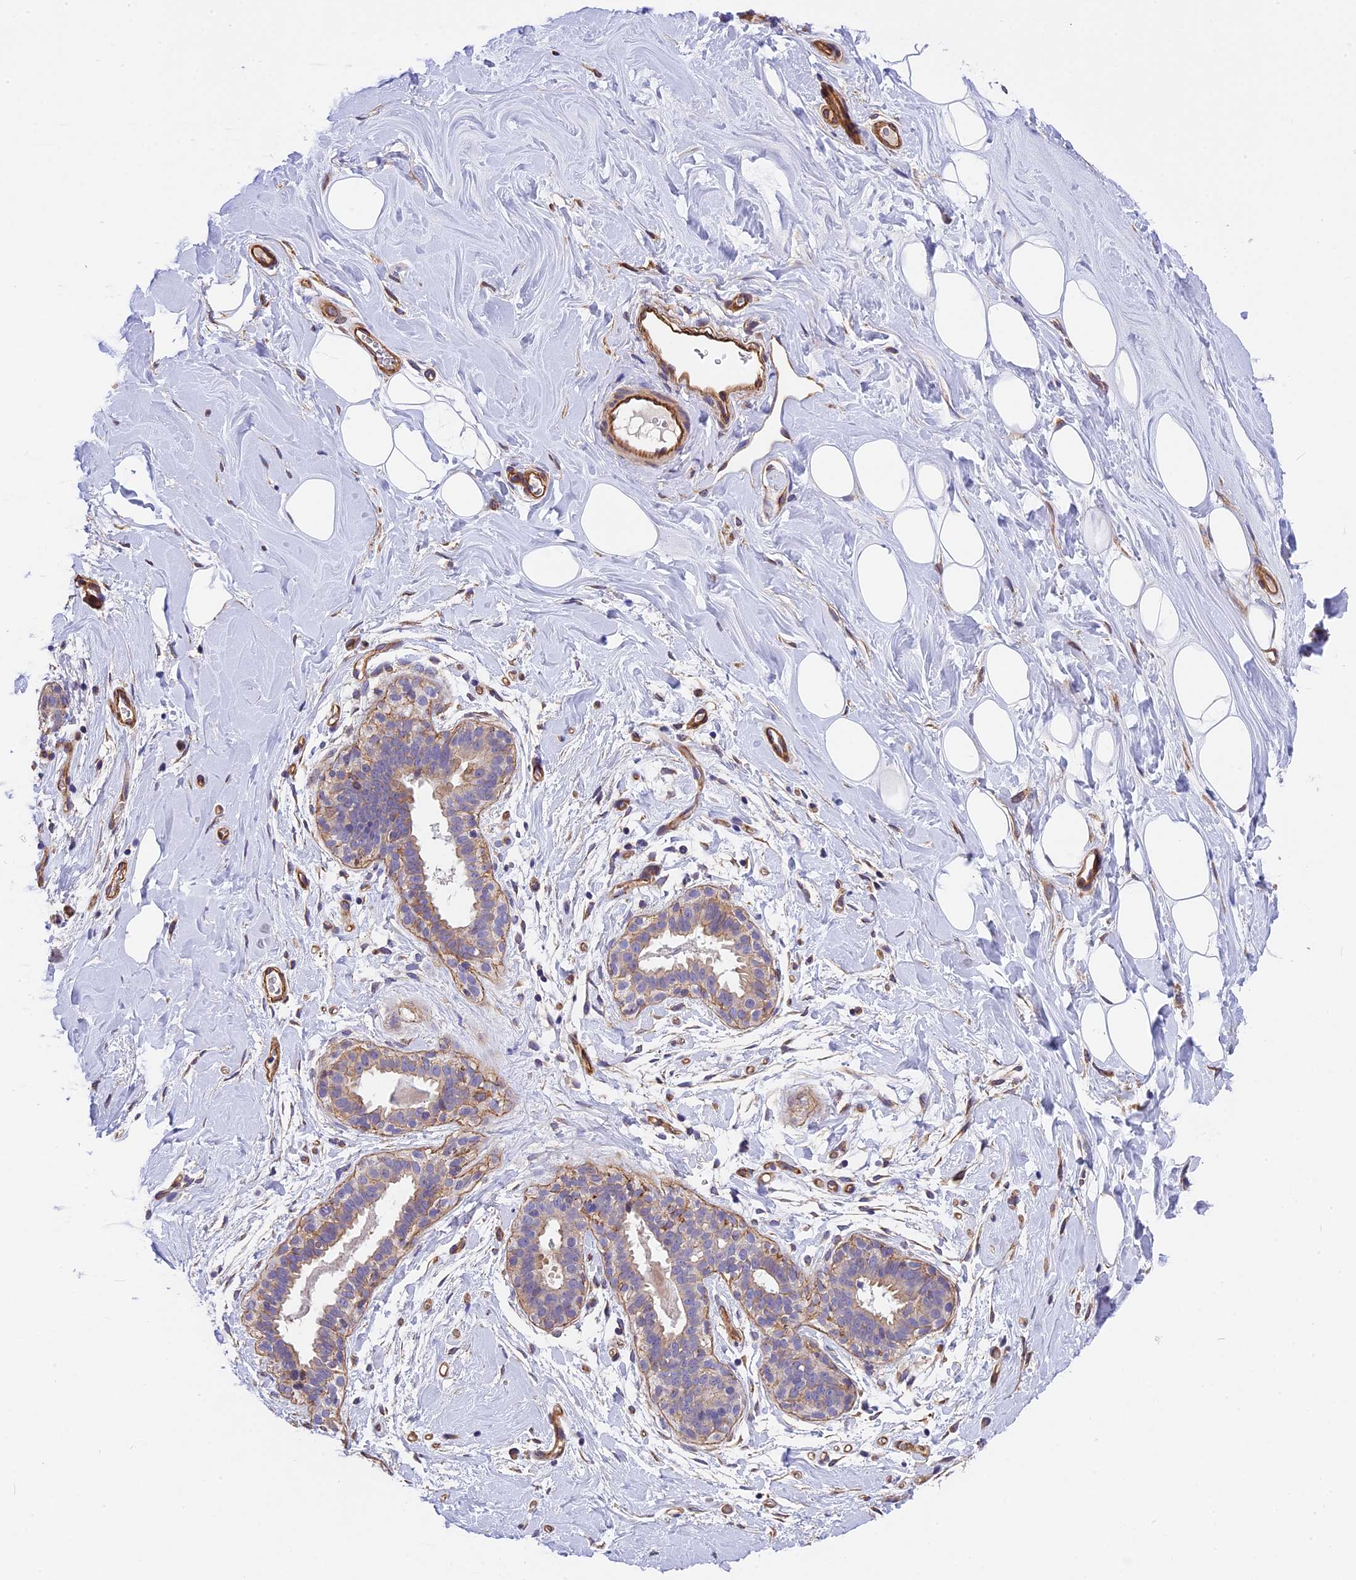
{"staining": {"intensity": "negative", "quantity": "none", "location": "none"}, "tissue": "adipose tissue", "cell_type": "Adipocytes", "image_type": "normal", "snomed": [{"axis": "morphology", "description": "Normal tissue, NOS"}, {"axis": "topography", "description": "Breast"}], "caption": "Image shows no significant protein staining in adipocytes of normal adipose tissue.", "gene": "MED20", "patient": {"sex": "female", "age": 26}}